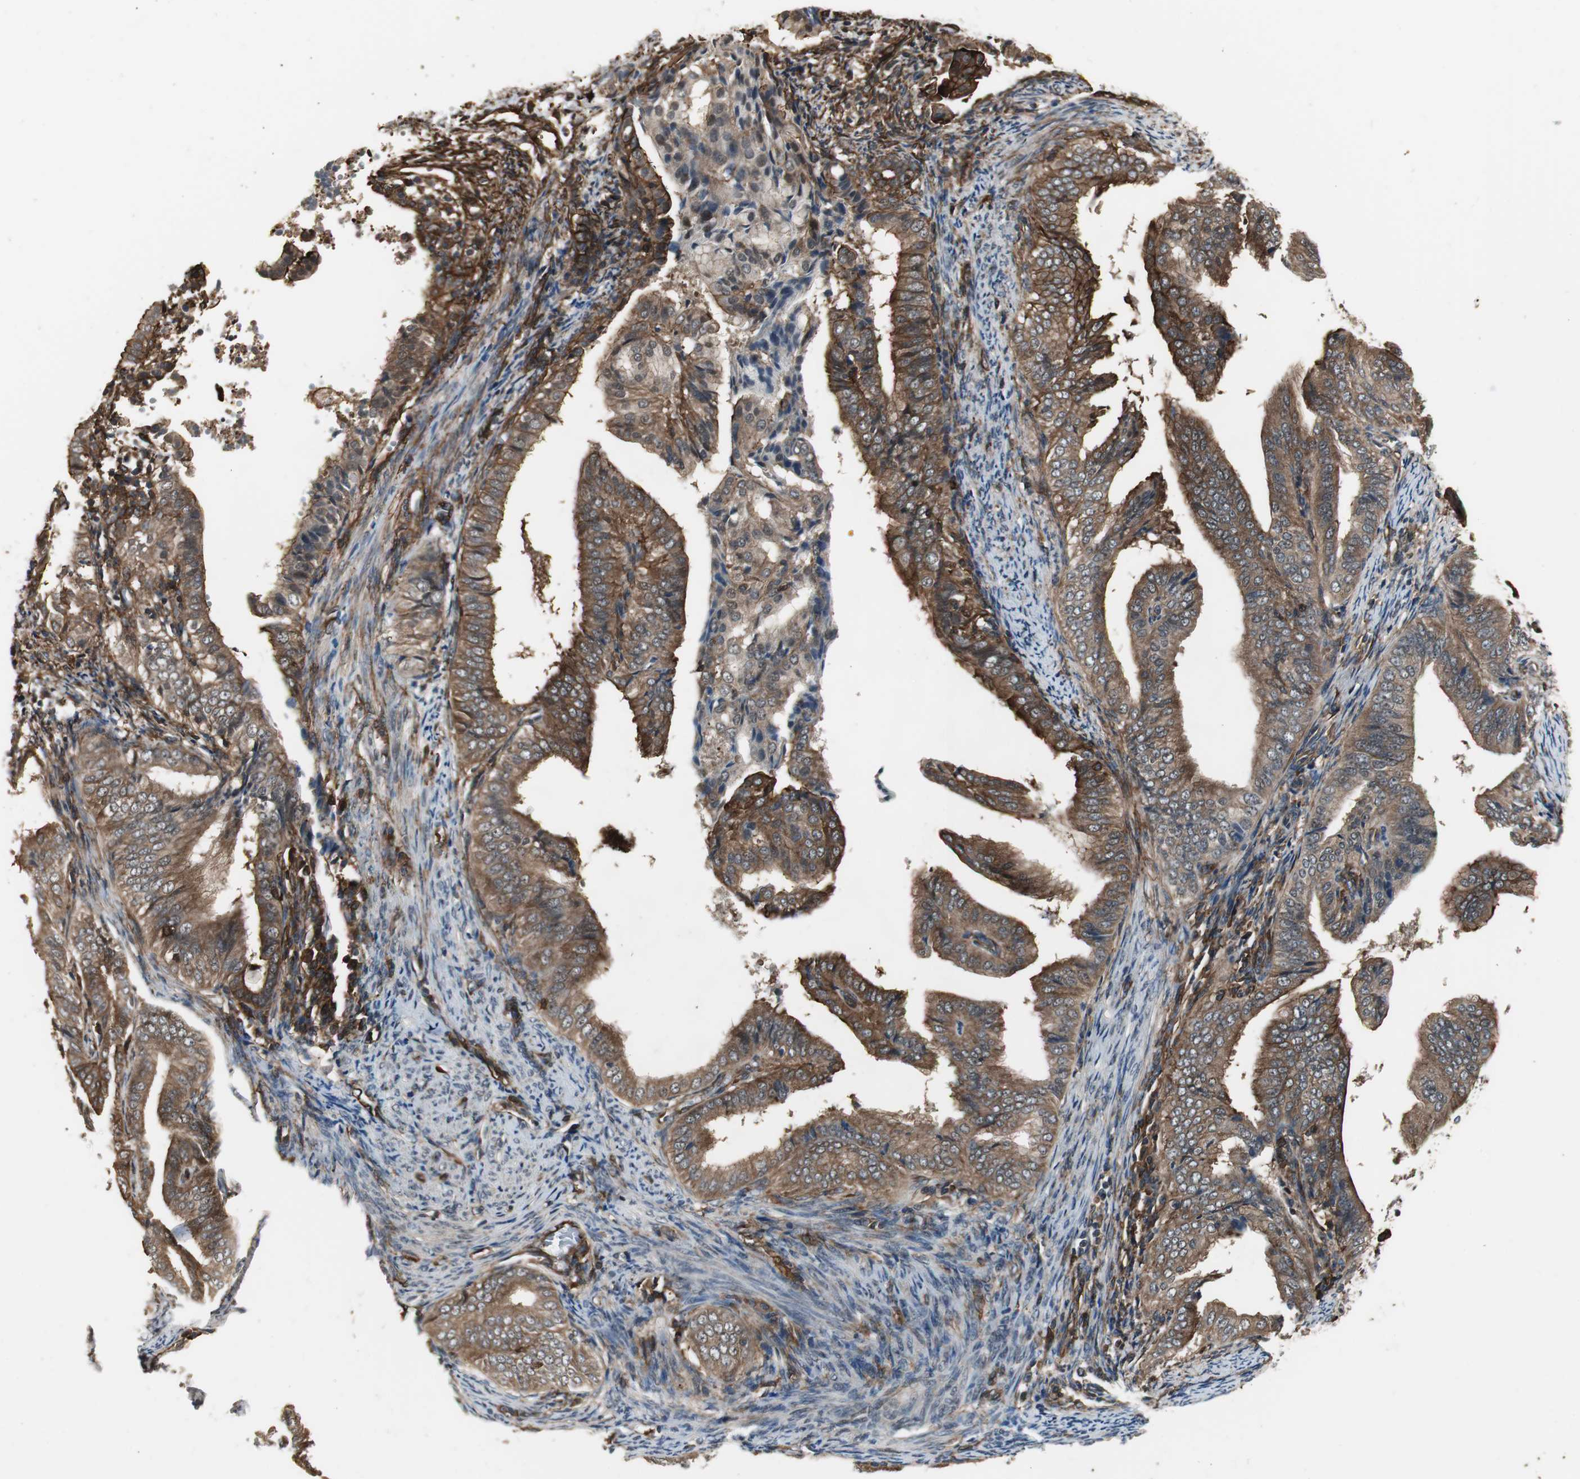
{"staining": {"intensity": "moderate", "quantity": ">75%", "location": "cytoplasmic/membranous"}, "tissue": "endometrial cancer", "cell_type": "Tumor cells", "image_type": "cancer", "snomed": [{"axis": "morphology", "description": "Adenocarcinoma, NOS"}, {"axis": "topography", "description": "Endometrium"}], "caption": "Moderate cytoplasmic/membranous staining is present in about >75% of tumor cells in adenocarcinoma (endometrial).", "gene": "PTPN11", "patient": {"sex": "female", "age": 58}}